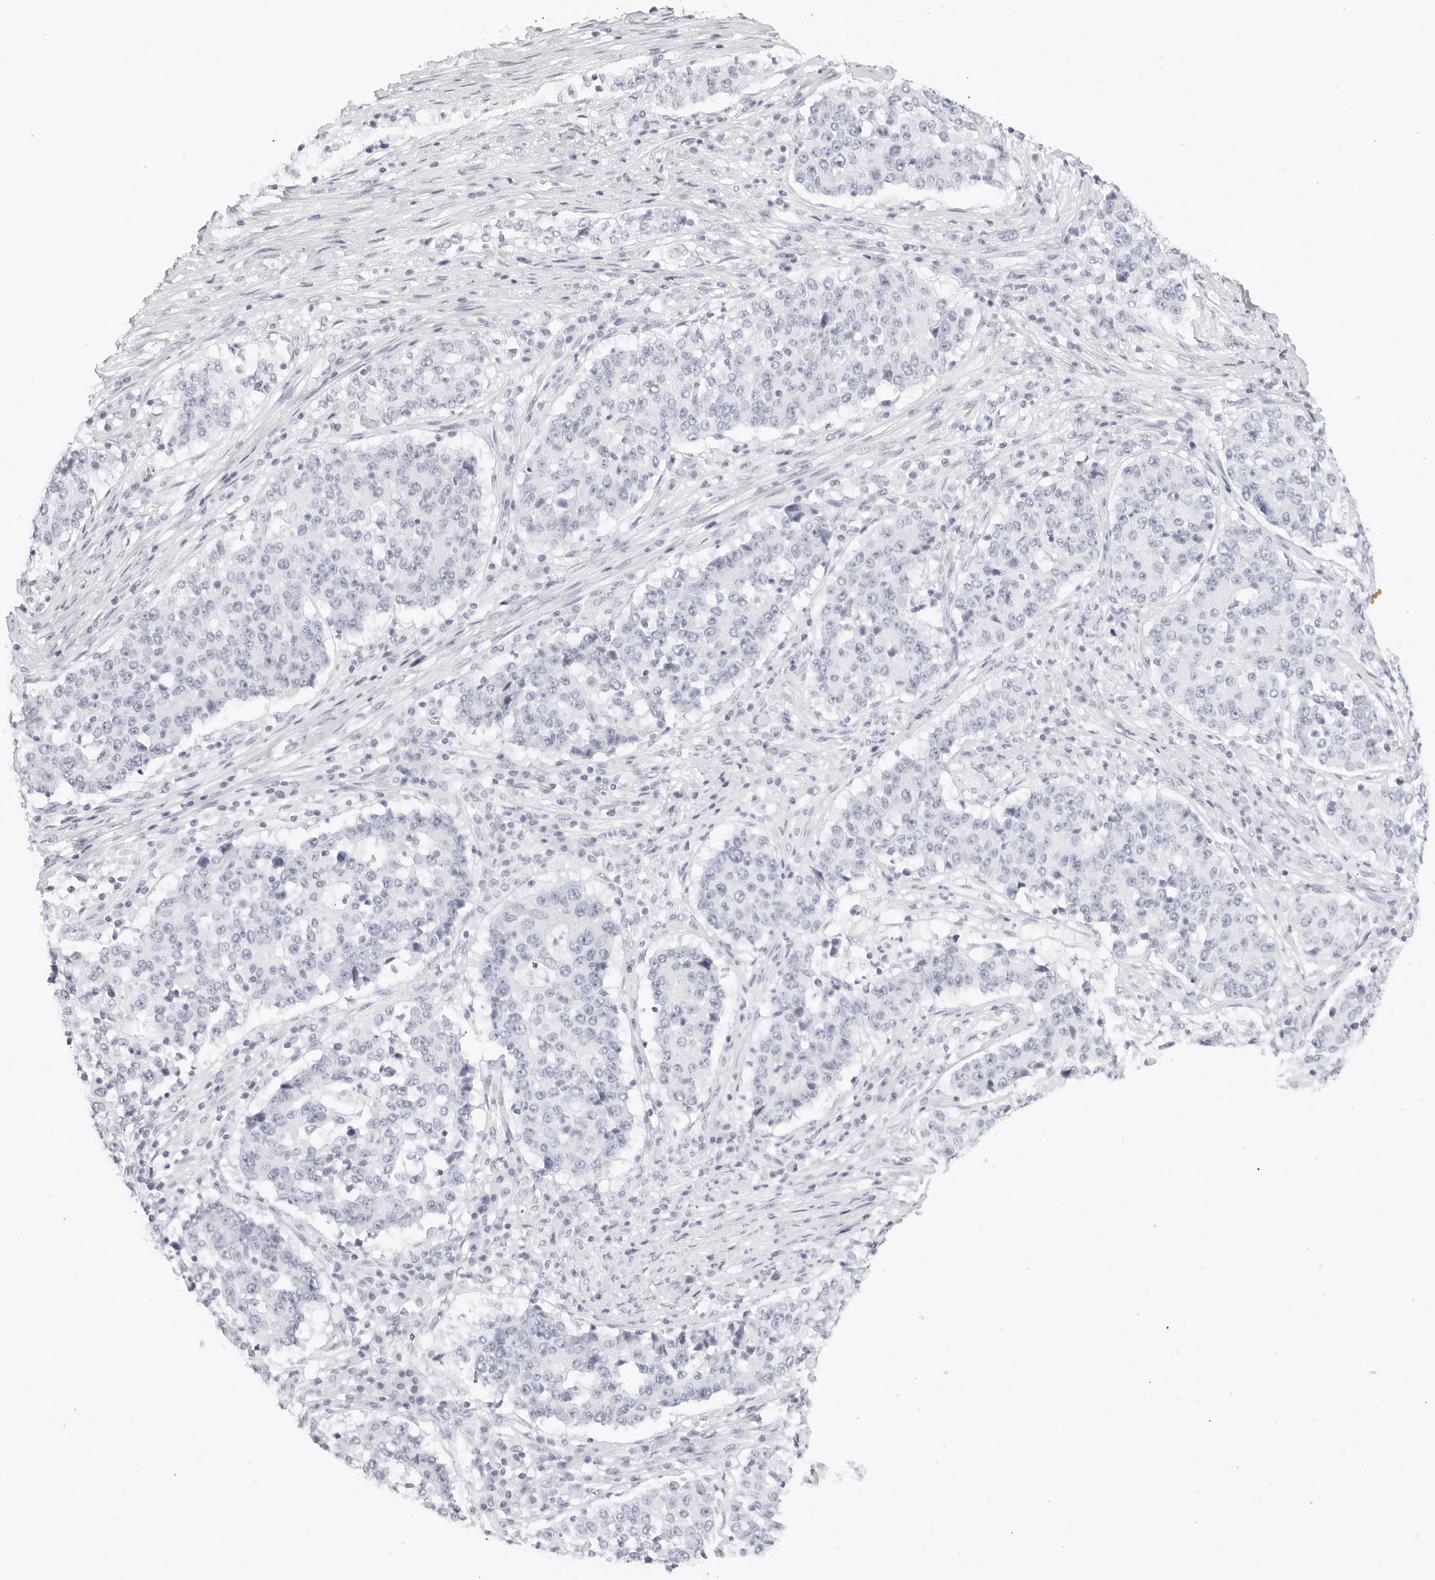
{"staining": {"intensity": "negative", "quantity": "none", "location": "none"}, "tissue": "stomach cancer", "cell_type": "Tumor cells", "image_type": "cancer", "snomed": [{"axis": "morphology", "description": "Adenocarcinoma, NOS"}, {"axis": "topography", "description": "Stomach"}], "caption": "IHC histopathology image of neoplastic tissue: human stomach cancer (adenocarcinoma) stained with DAB reveals no significant protein staining in tumor cells.", "gene": "TFF2", "patient": {"sex": "male", "age": 59}}